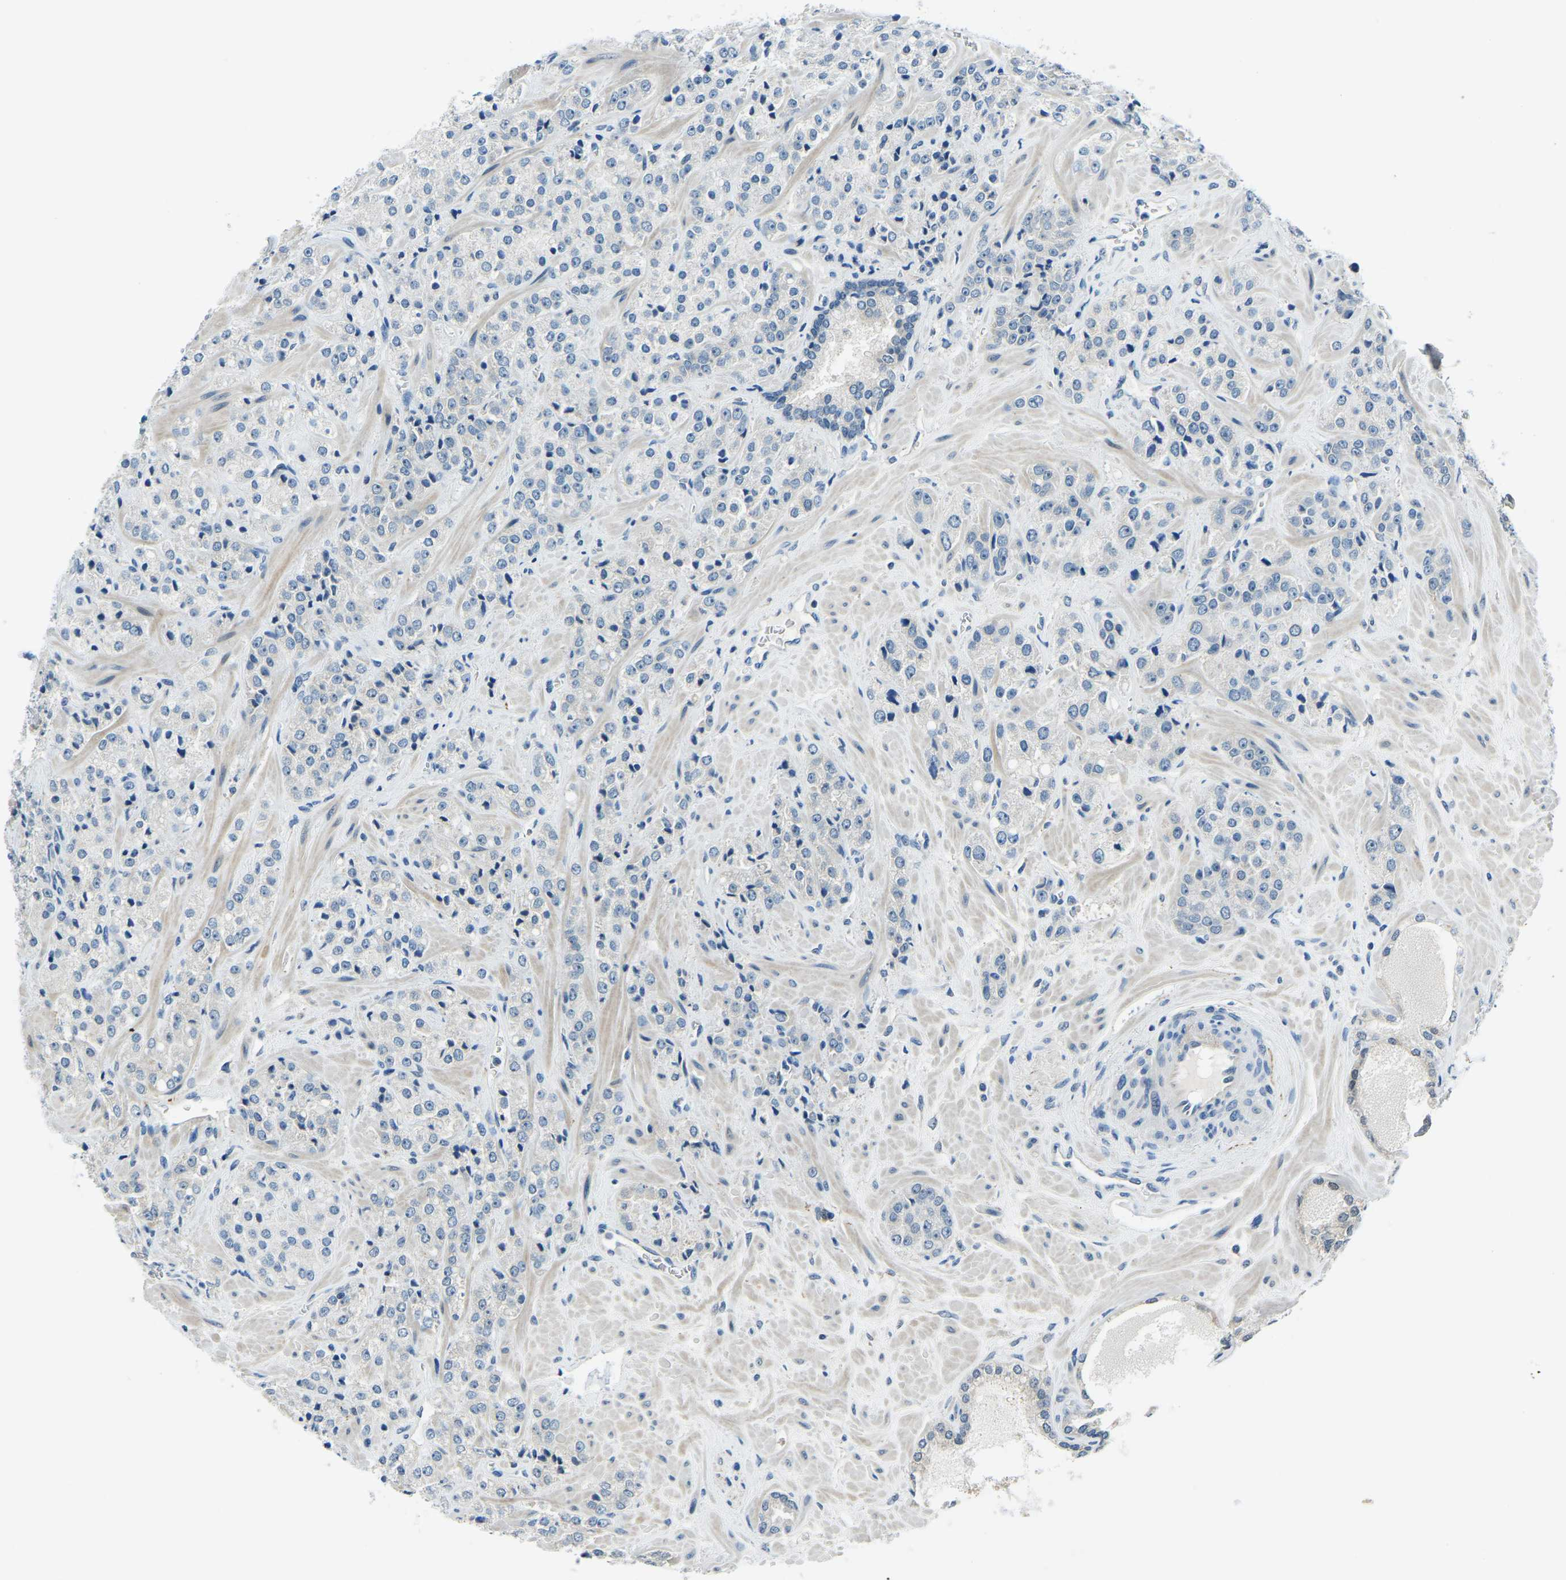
{"staining": {"intensity": "negative", "quantity": "none", "location": "none"}, "tissue": "prostate cancer", "cell_type": "Tumor cells", "image_type": "cancer", "snomed": [{"axis": "morphology", "description": "Adenocarcinoma, High grade"}, {"axis": "topography", "description": "Prostate"}], "caption": "This histopathology image is of prostate high-grade adenocarcinoma stained with IHC to label a protein in brown with the nuclei are counter-stained blue. There is no expression in tumor cells.", "gene": "RRP1", "patient": {"sex": "male", "age": 64}}